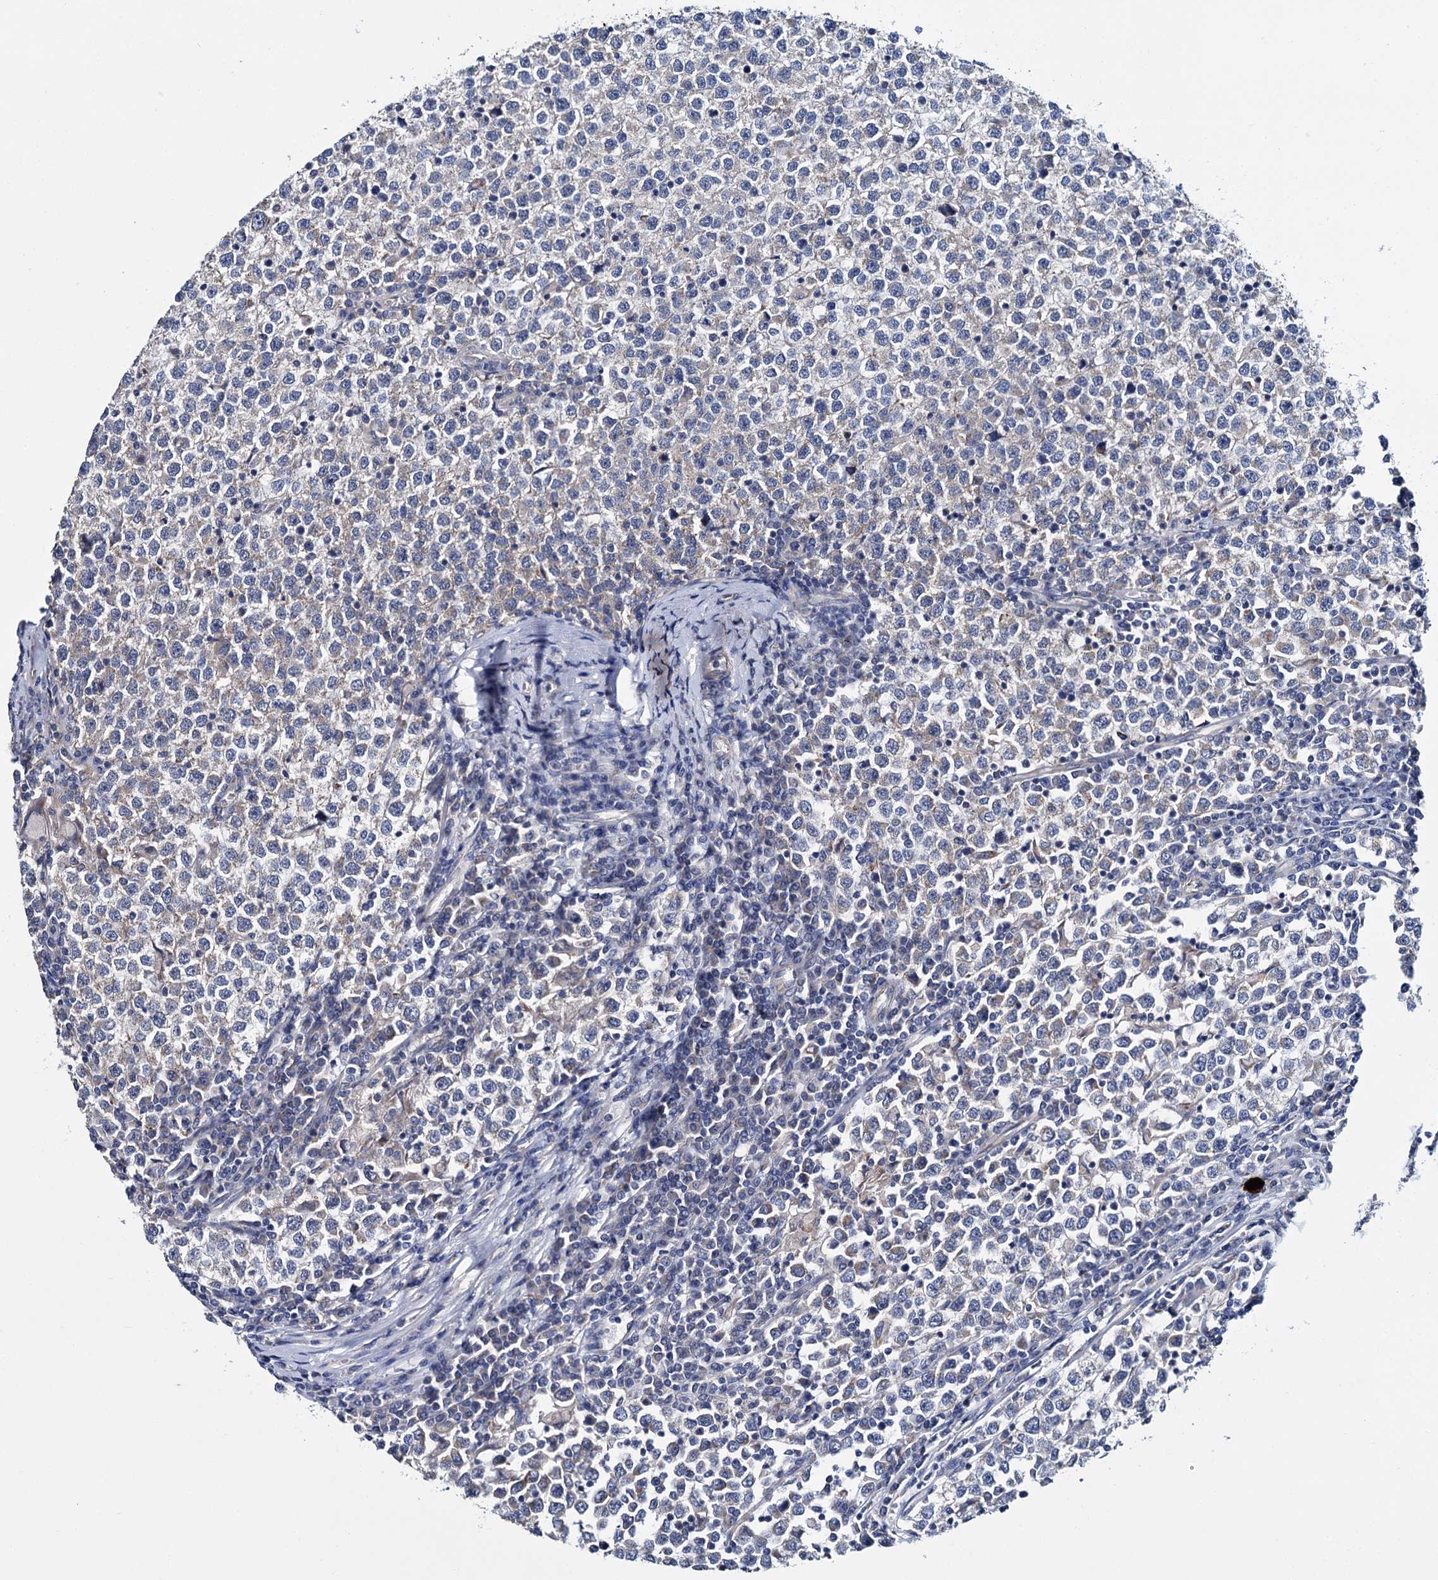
{"staining": {"intensity": "weak", "quantity": "<25%", "location": "cytoplasmic/membranous"}, "tissue": "testis cancer", "cell_type": "Tumor cells", "image_type": "cancer", "snomed": [{"axis": "morphology", "description": "Seminoma, NOS"}, {"axis": "topography", "description": "Testis"}], "caption": "Histopathology image shows no significant protein staining in tumor cells of seminoma (testis).", "gene": "CEP295", "patient": {"sex": "male", "age": 65}}